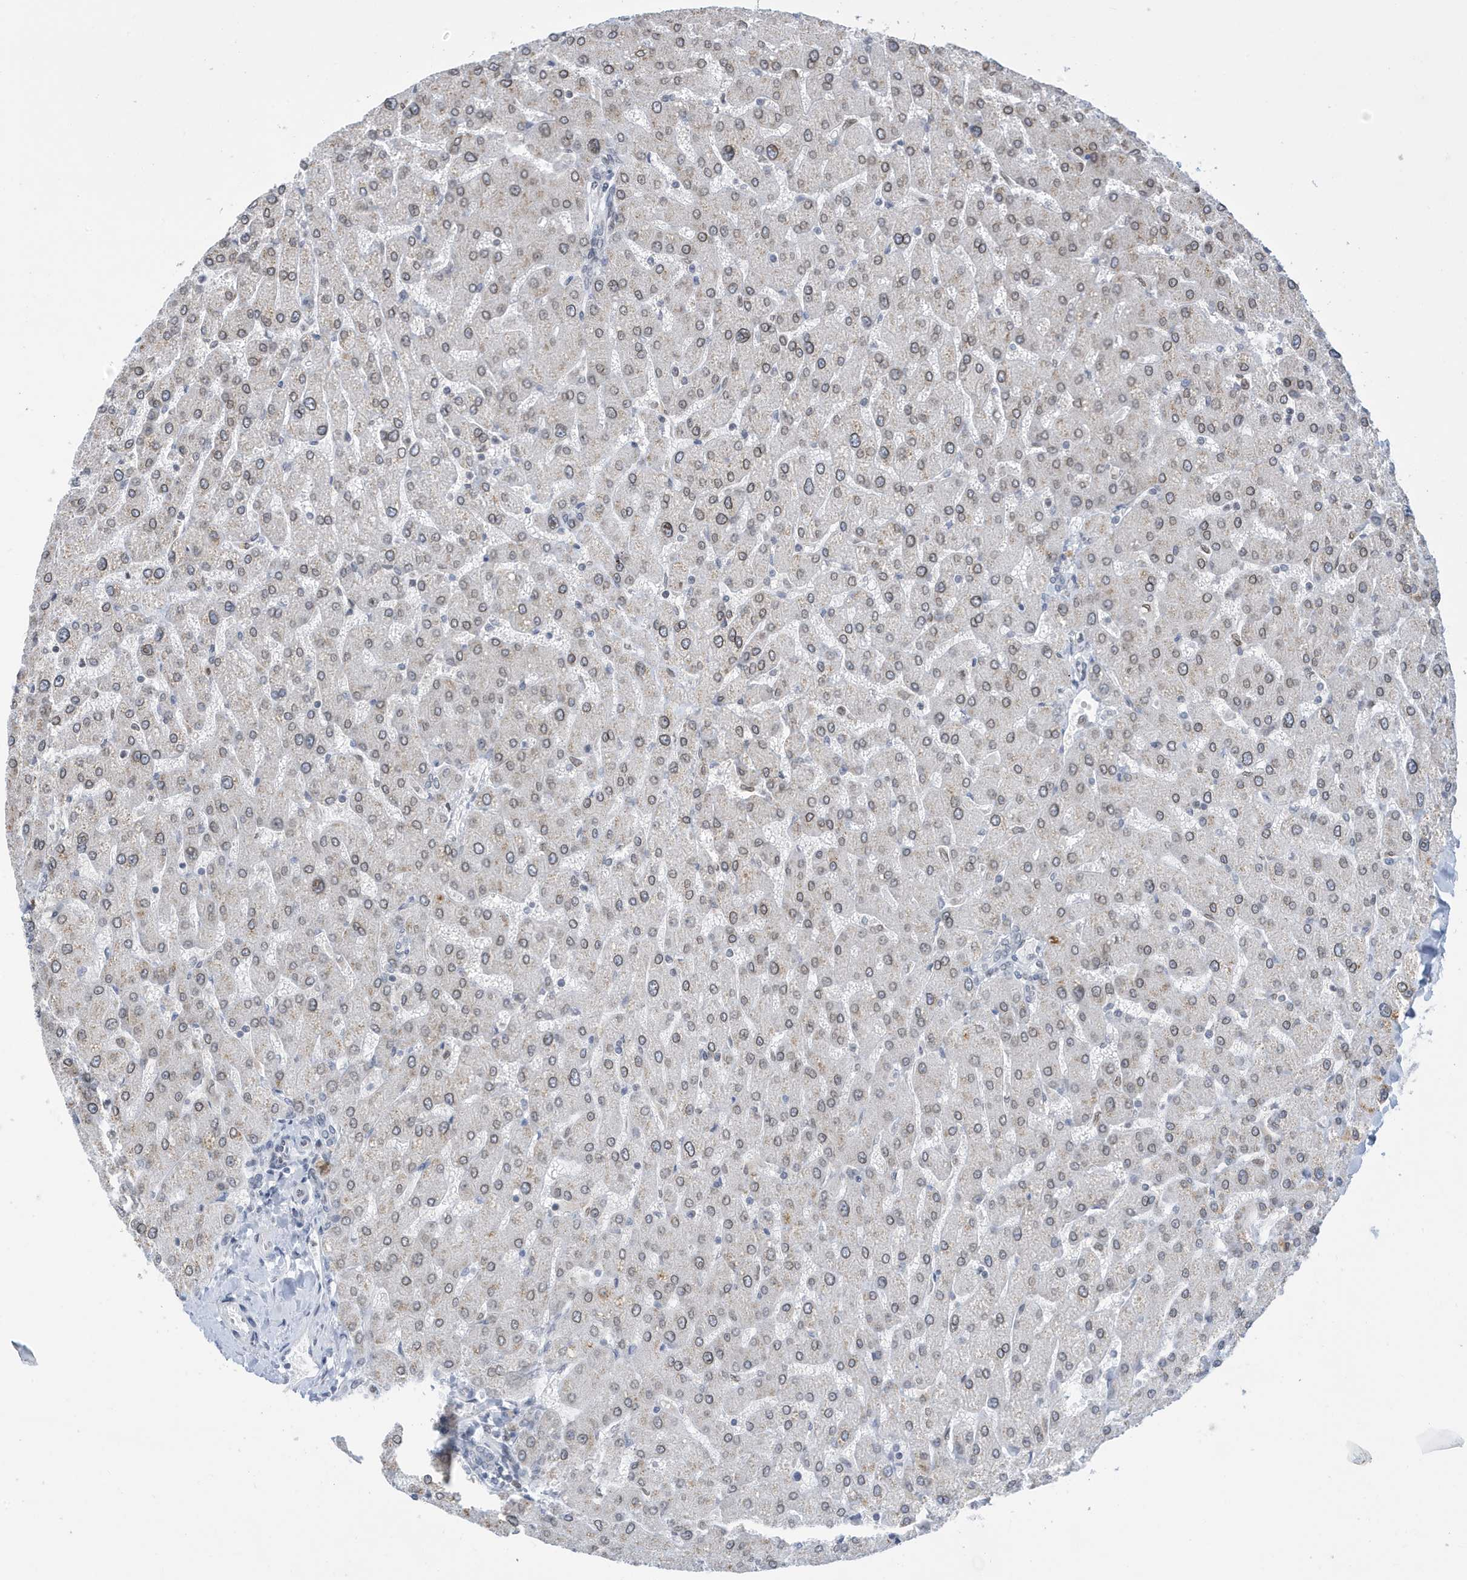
{"staining": {"intensity": "negative", "quantity": "none", "location": "none"}, "tissue": "liver", "cell_type": "Cholangiocytes", "image_type": "normal", "snomed": [{"axis": "morphology", "description": "Normal tissue, NOS"}, {"axis": "topography", "description": "Liver"}], "caption": "A histopathology image of liver stained for a protein reveals no brown staining in cholangiocytes.", "gene": "PCYT1A", "patient": {"sex": "male", "age": 55}}